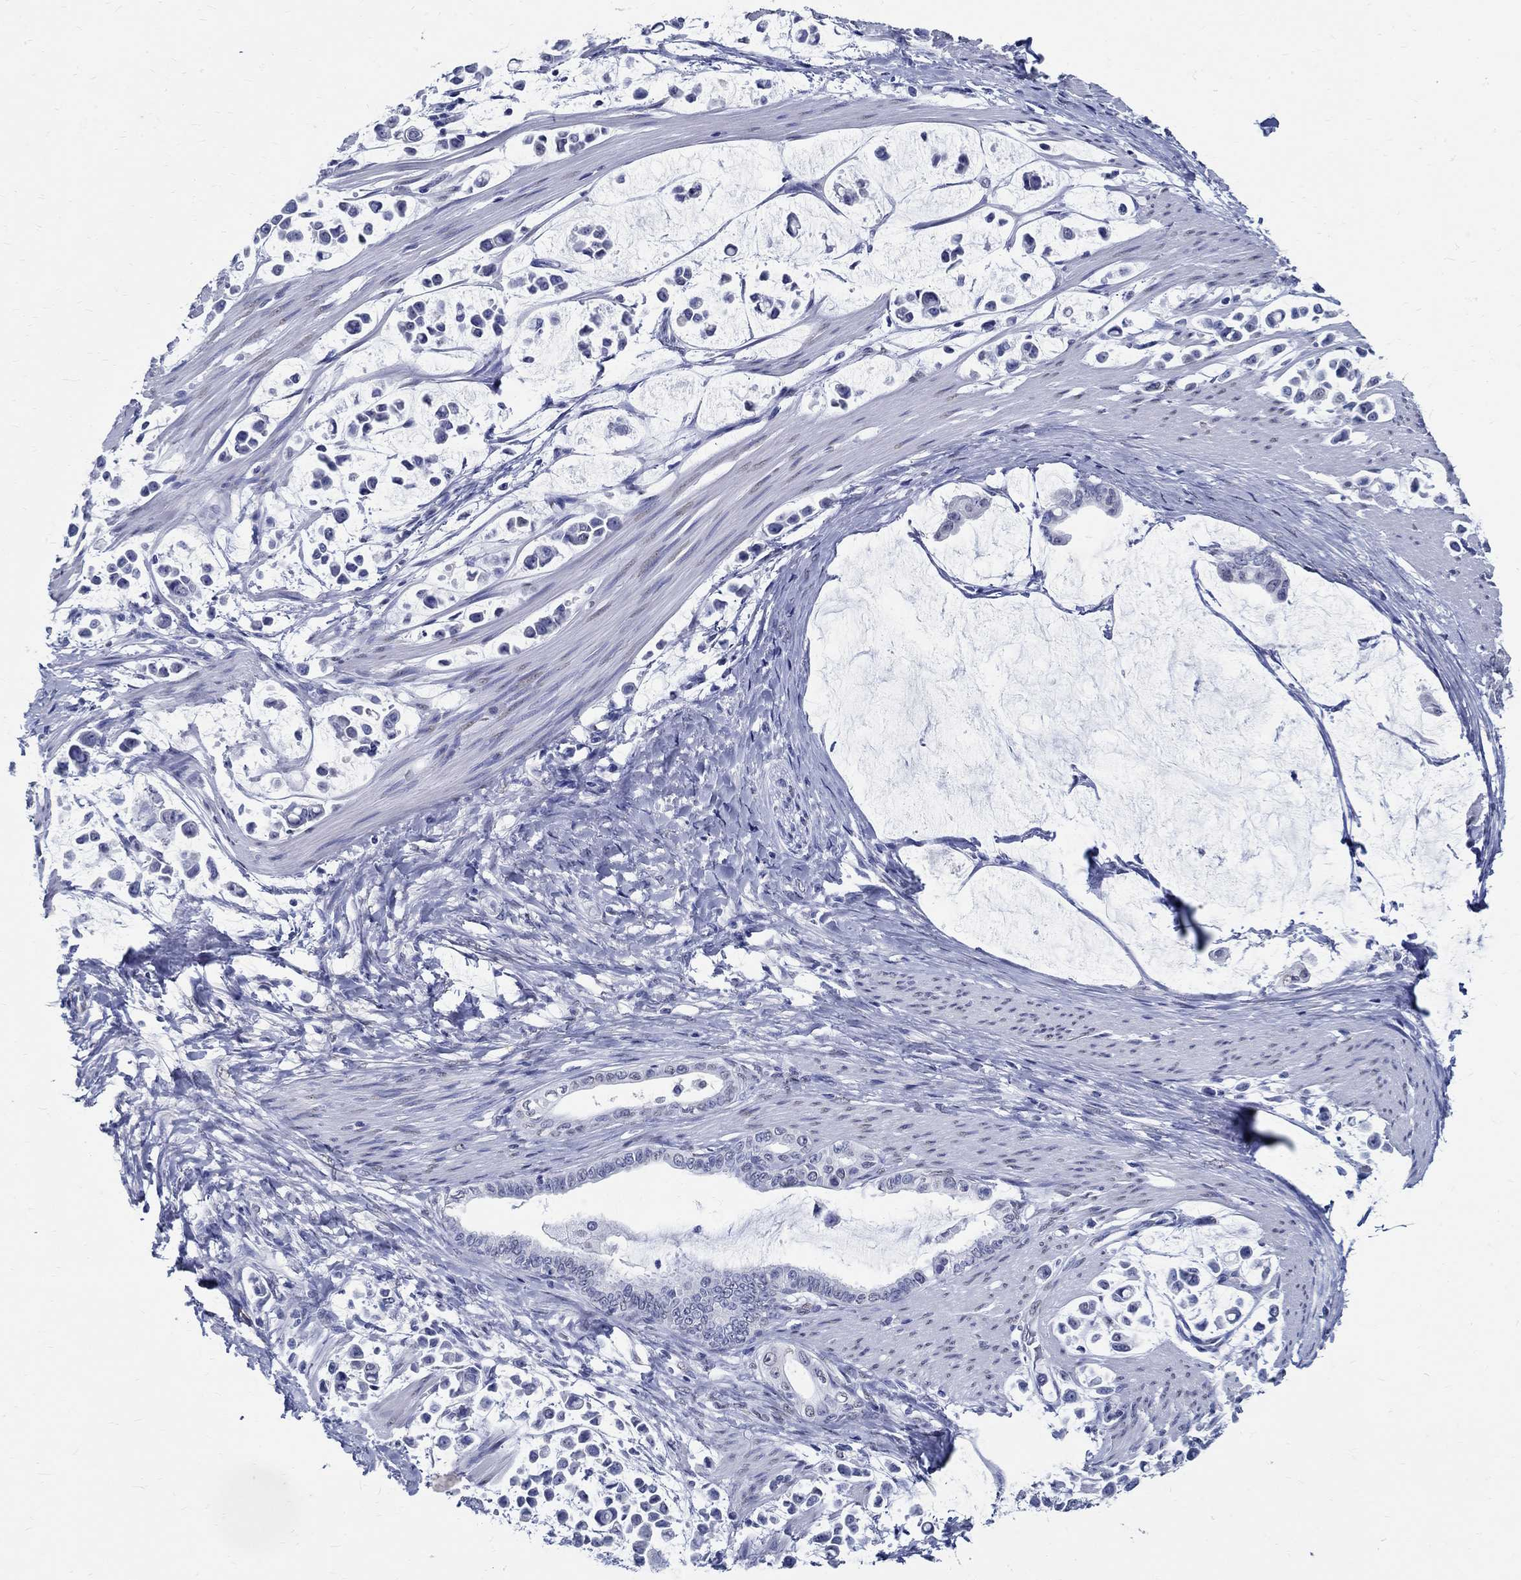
{"staining": {"intensity": "negative", "quantity": "none", "location": "none"}, "tissue": "stomach cancer", "cell_type": "Tumor cells", "image_type": "cancer", "snomed": [{"axis": "morphology", "description": "Adenocarcinoma, NOS"}, {"axis": "topography", "description": "Stomach"}], "caption": "High power microscopy photomicrograph of an immunohistochemistry micrograph of stomach cancer, revealing no significant staining in tumor cells.", "gene": "TSPAN16", "patient": {"sex": "male", "age": 82}}